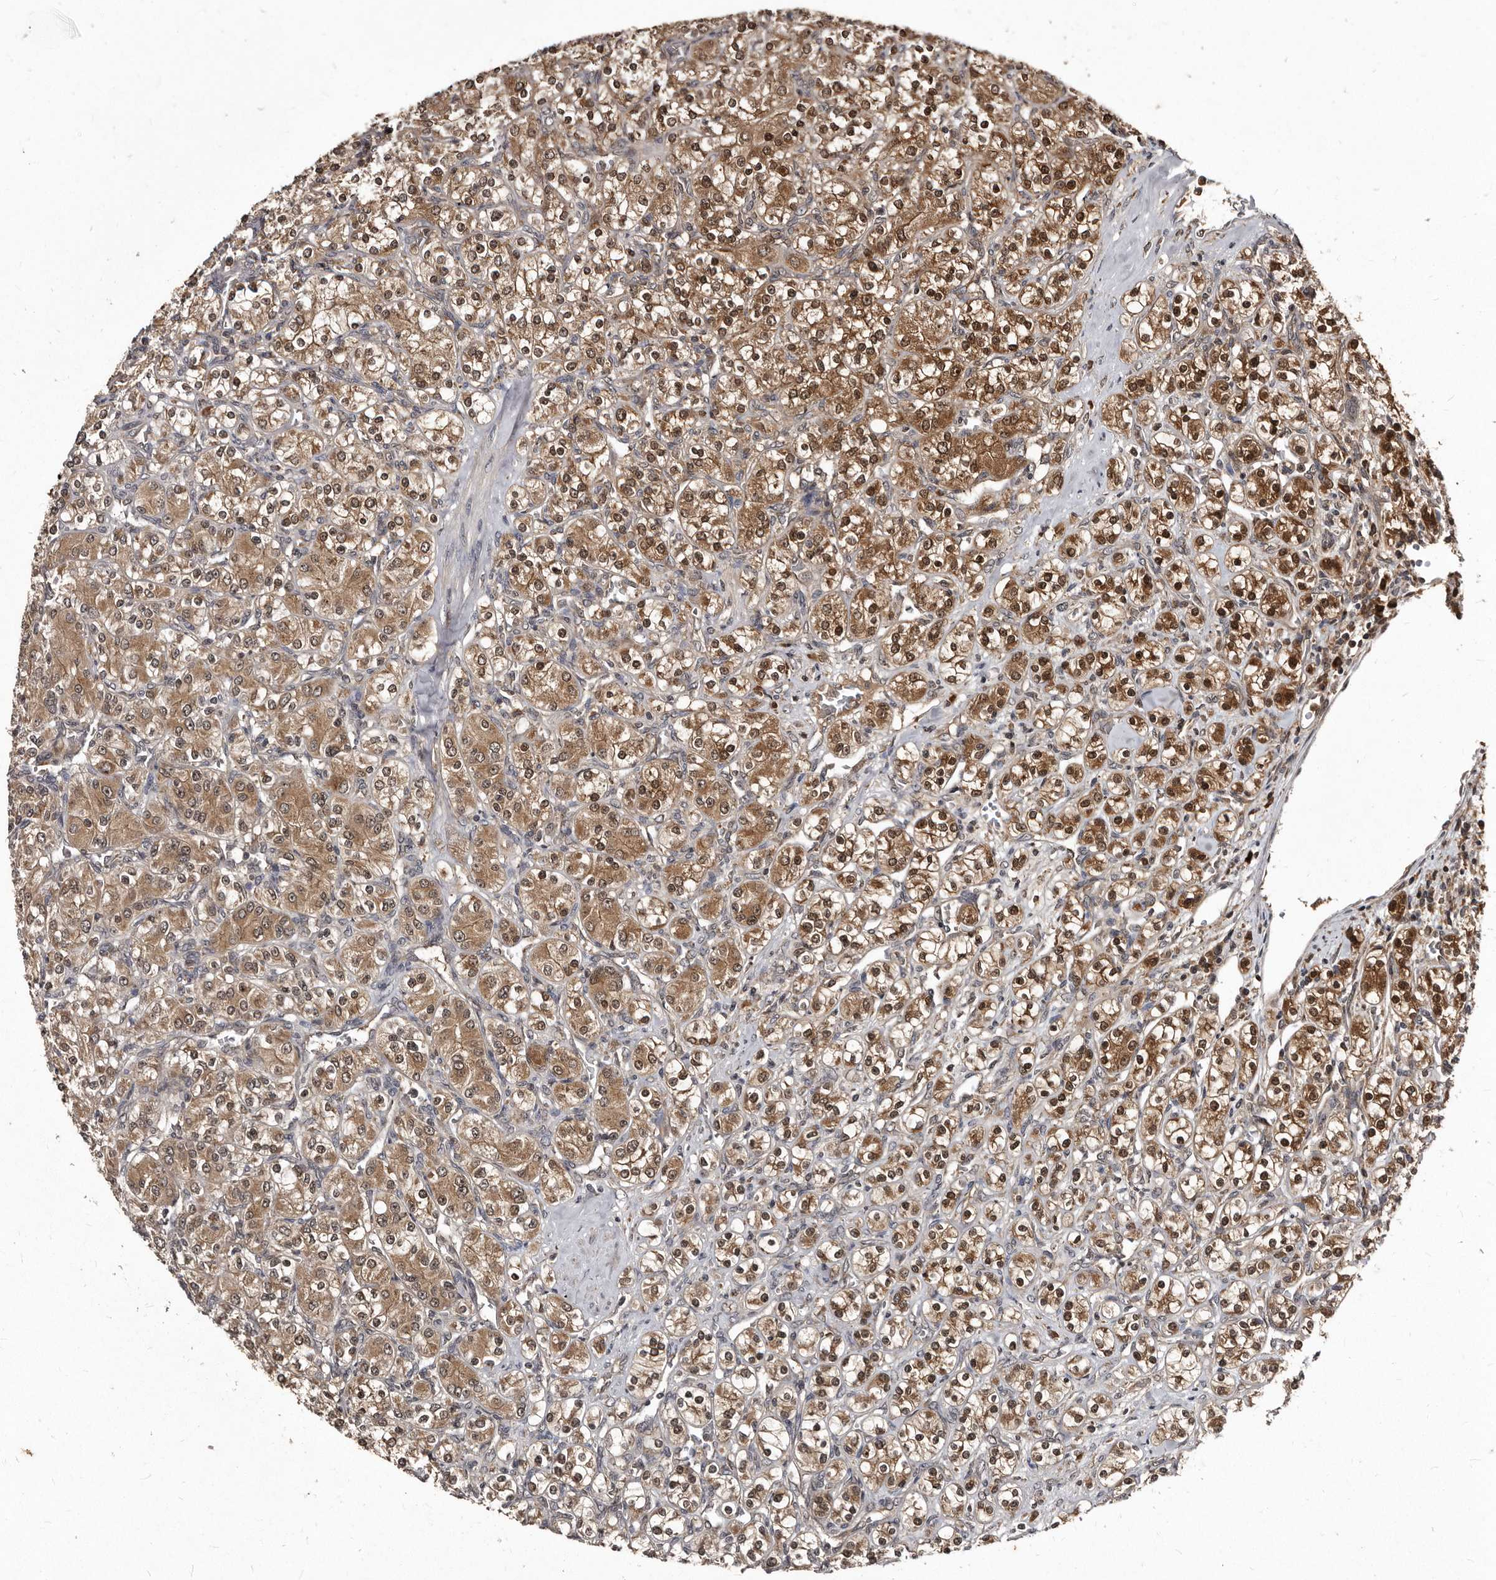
{"staining": {"intensity": "moderate", "quantity": ">75%", "location": "cytoplasmic/membranous,nuclear"}, "tissue": "renal cancer", "cell_type": "Tumor cells", "image_type": "cancer", "snomed": [{"axis": "morphology", "description": "Adenocarcinoma, NOS"}, {"axis": "topography", "description": "Kidney"}], "caption": "Adenocarcinoma (renal) stained for a protein (brown) exhibits moderate cytoplasmic/membranous and nuclear positive staining in about >75% of tumor cells.", "gene": "PMVK", "patient": {"sex": "male", "age": 77}}